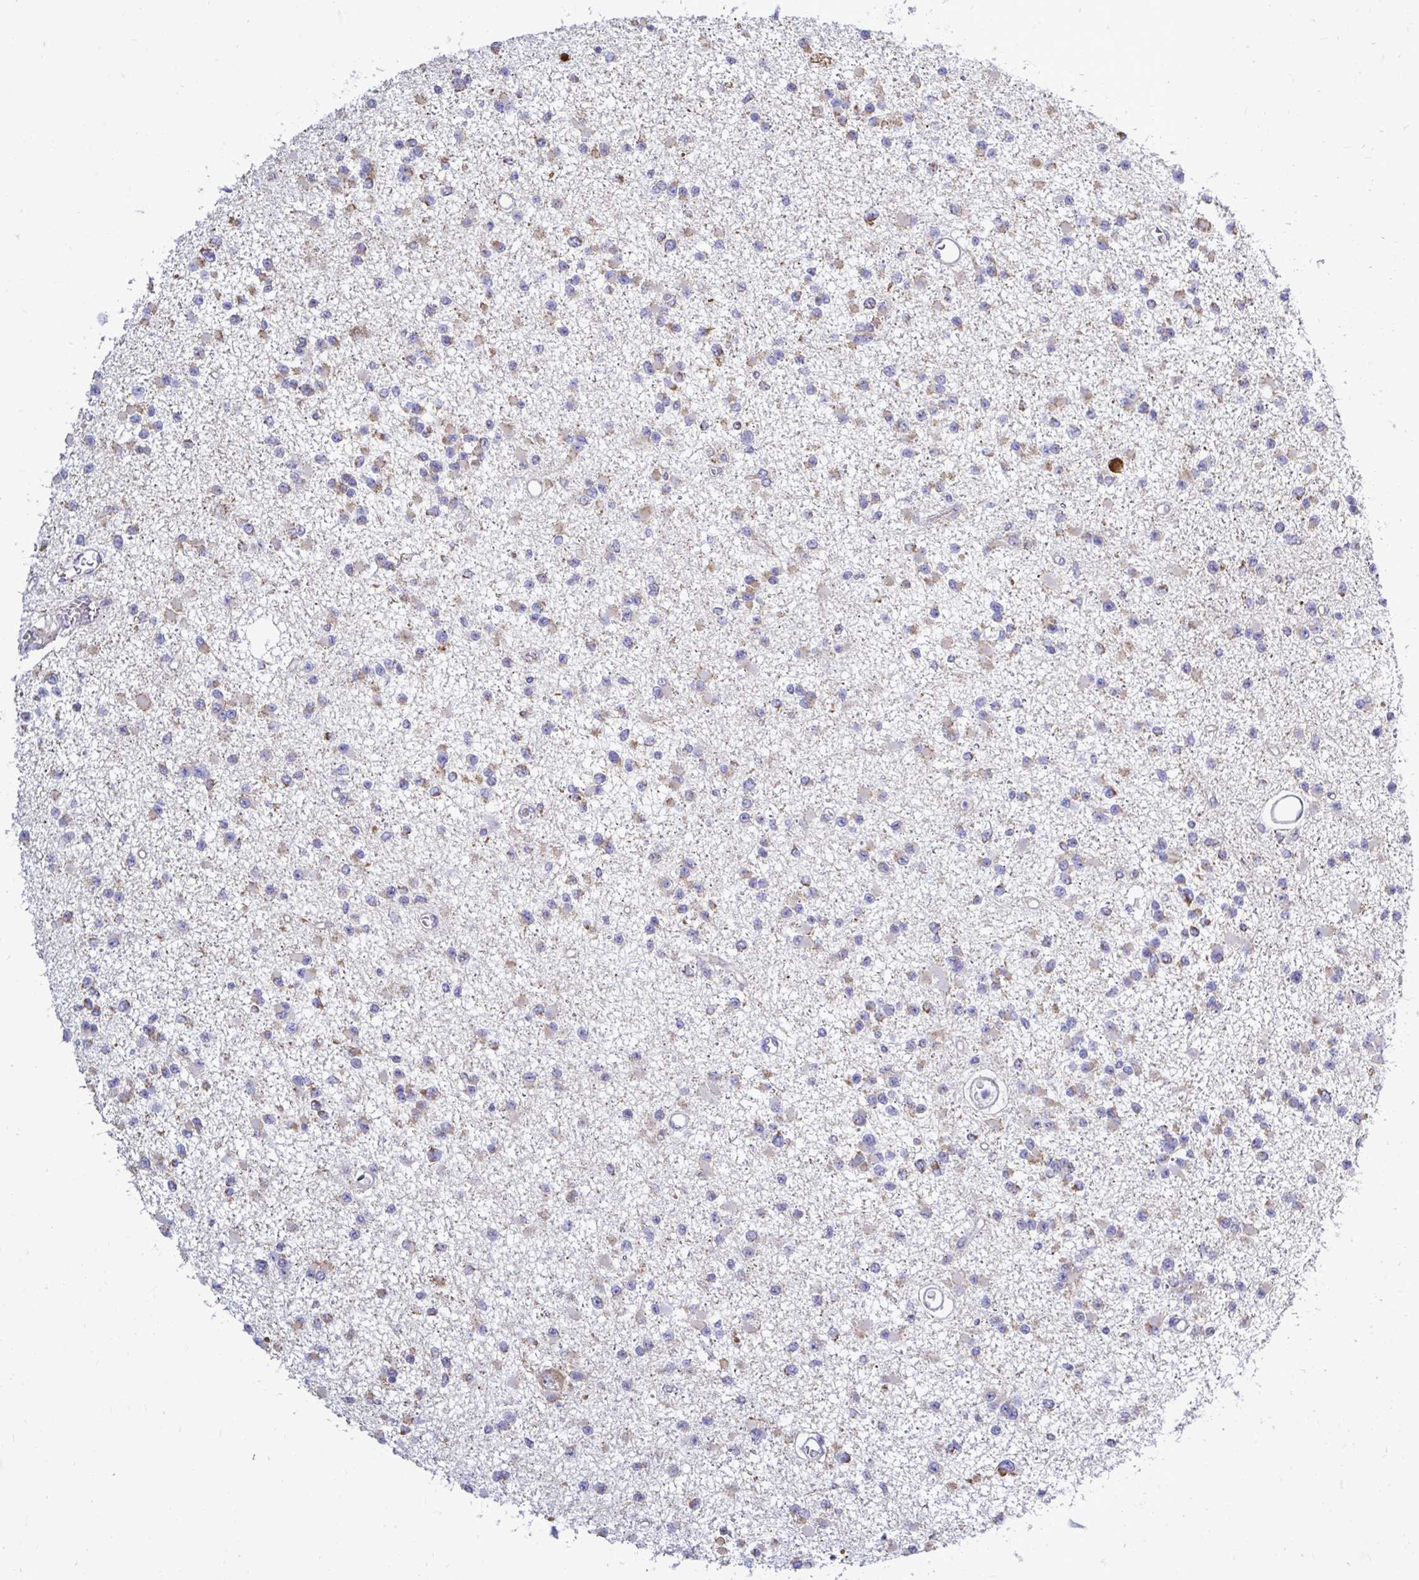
{"staining": {"intensity": "weak", "quantity": "25%-75%", "location": "cytoplasmic/membranous"}, "tissue": "glioma", "cell_type": "Tumor cells", "image_type": "cancer", "snomed": [{"axis": "morphology", "description": "Glioma, malignant, Low grade"}, {"axis": "topography", "description": "Brain"}], "caption": "Human malignant low-grade glioma stained with a protein marker exhibits weak staining in tumor cells.", "gene": "OR10R2", "patient": {"sex": "female", "age": 22}}